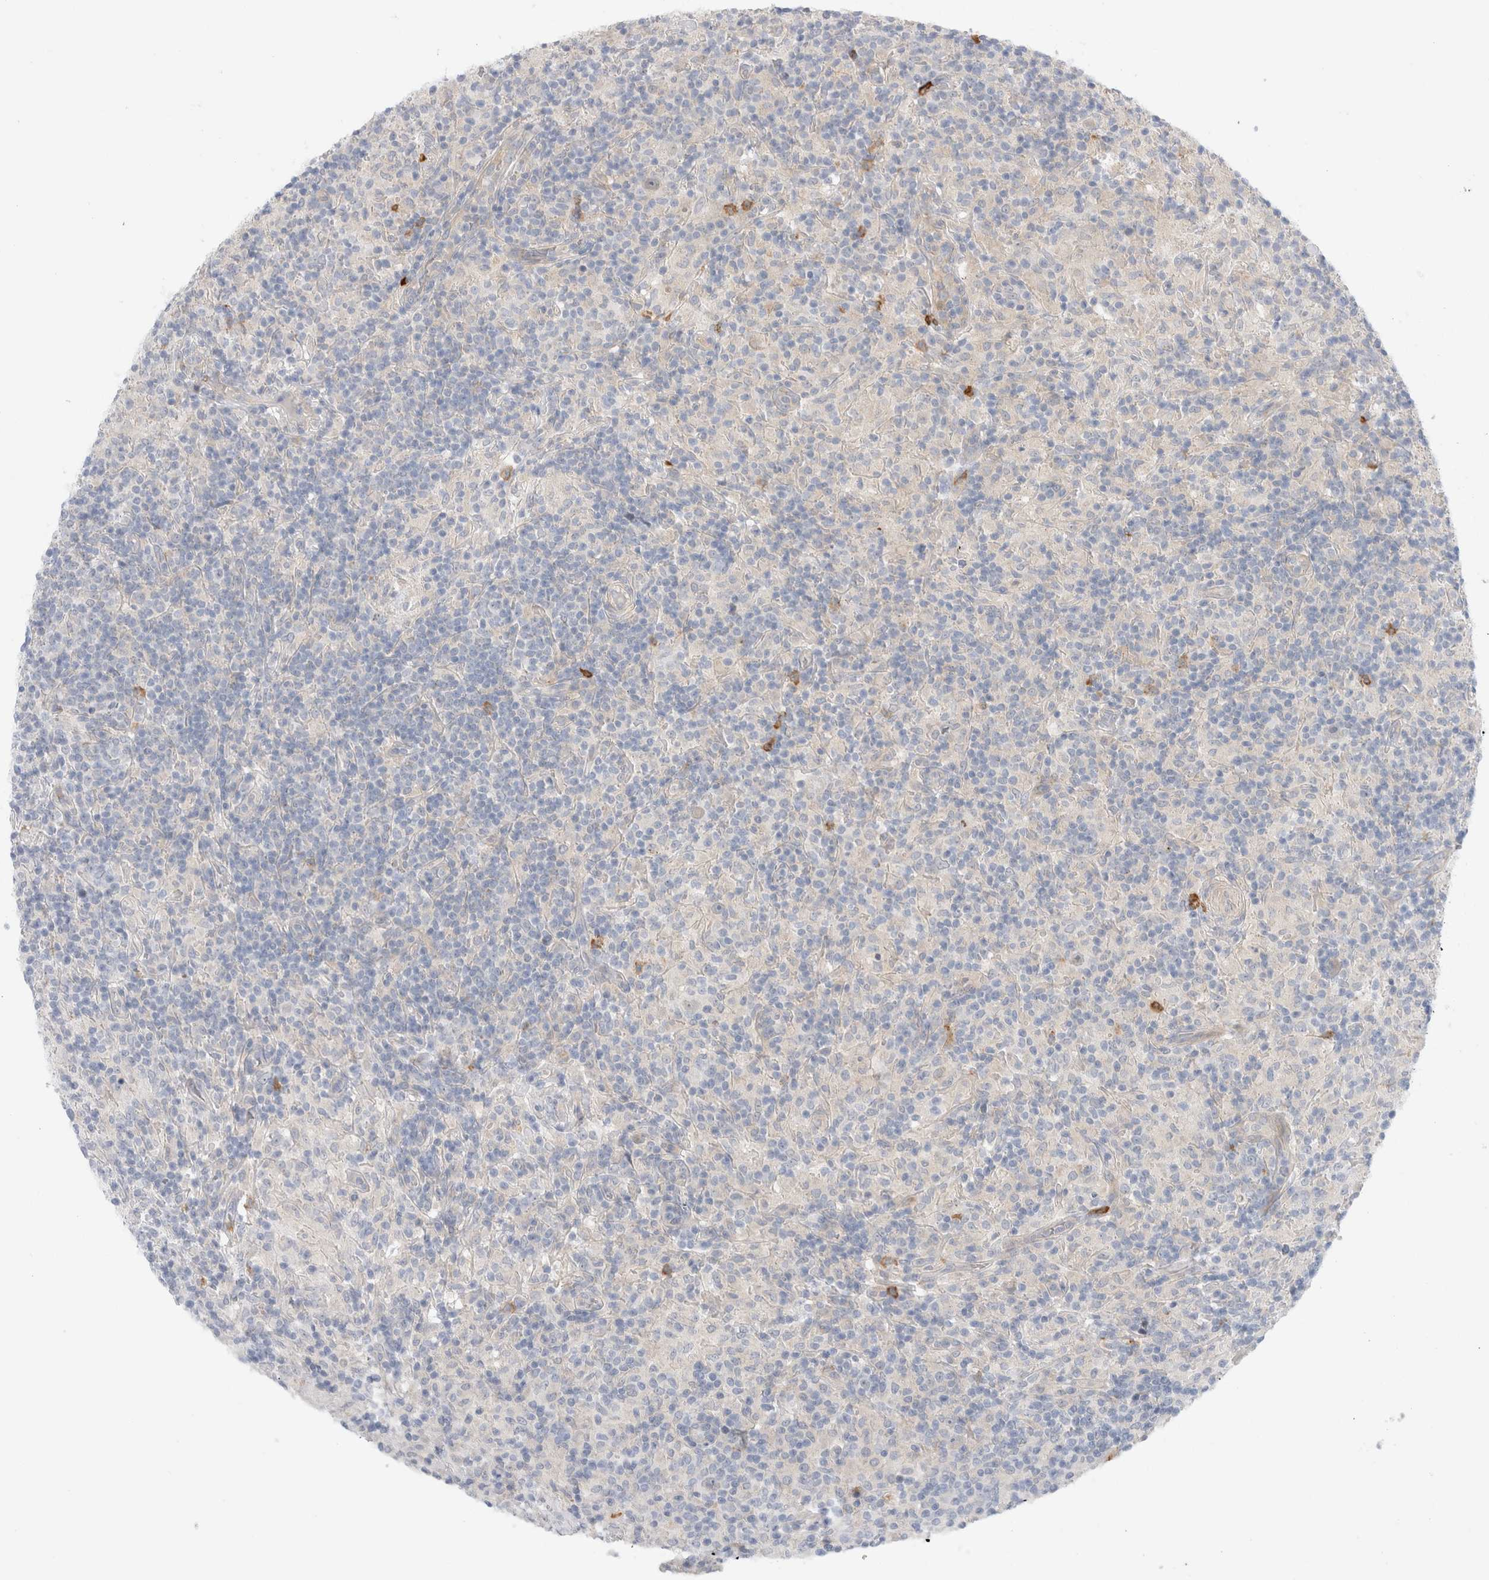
{"staining": {"intensity": "negative", "quantity": "none", "location": "none"}, "tissue": "lymphoma", "cell_type": "Tumor cells", "image_type": "cancer", "snomed": [{"axis": "morphology", "description": "Hodgkin's disease, NOS"}, {"axis": "topography", "description": "Lymph node"}], "caption": "Lymphoma was stained to show a protein in brown. There is no significant expression in tumor cells.", "gene": "GSDMB", "patient": {"sex": "male", "age": 70}}